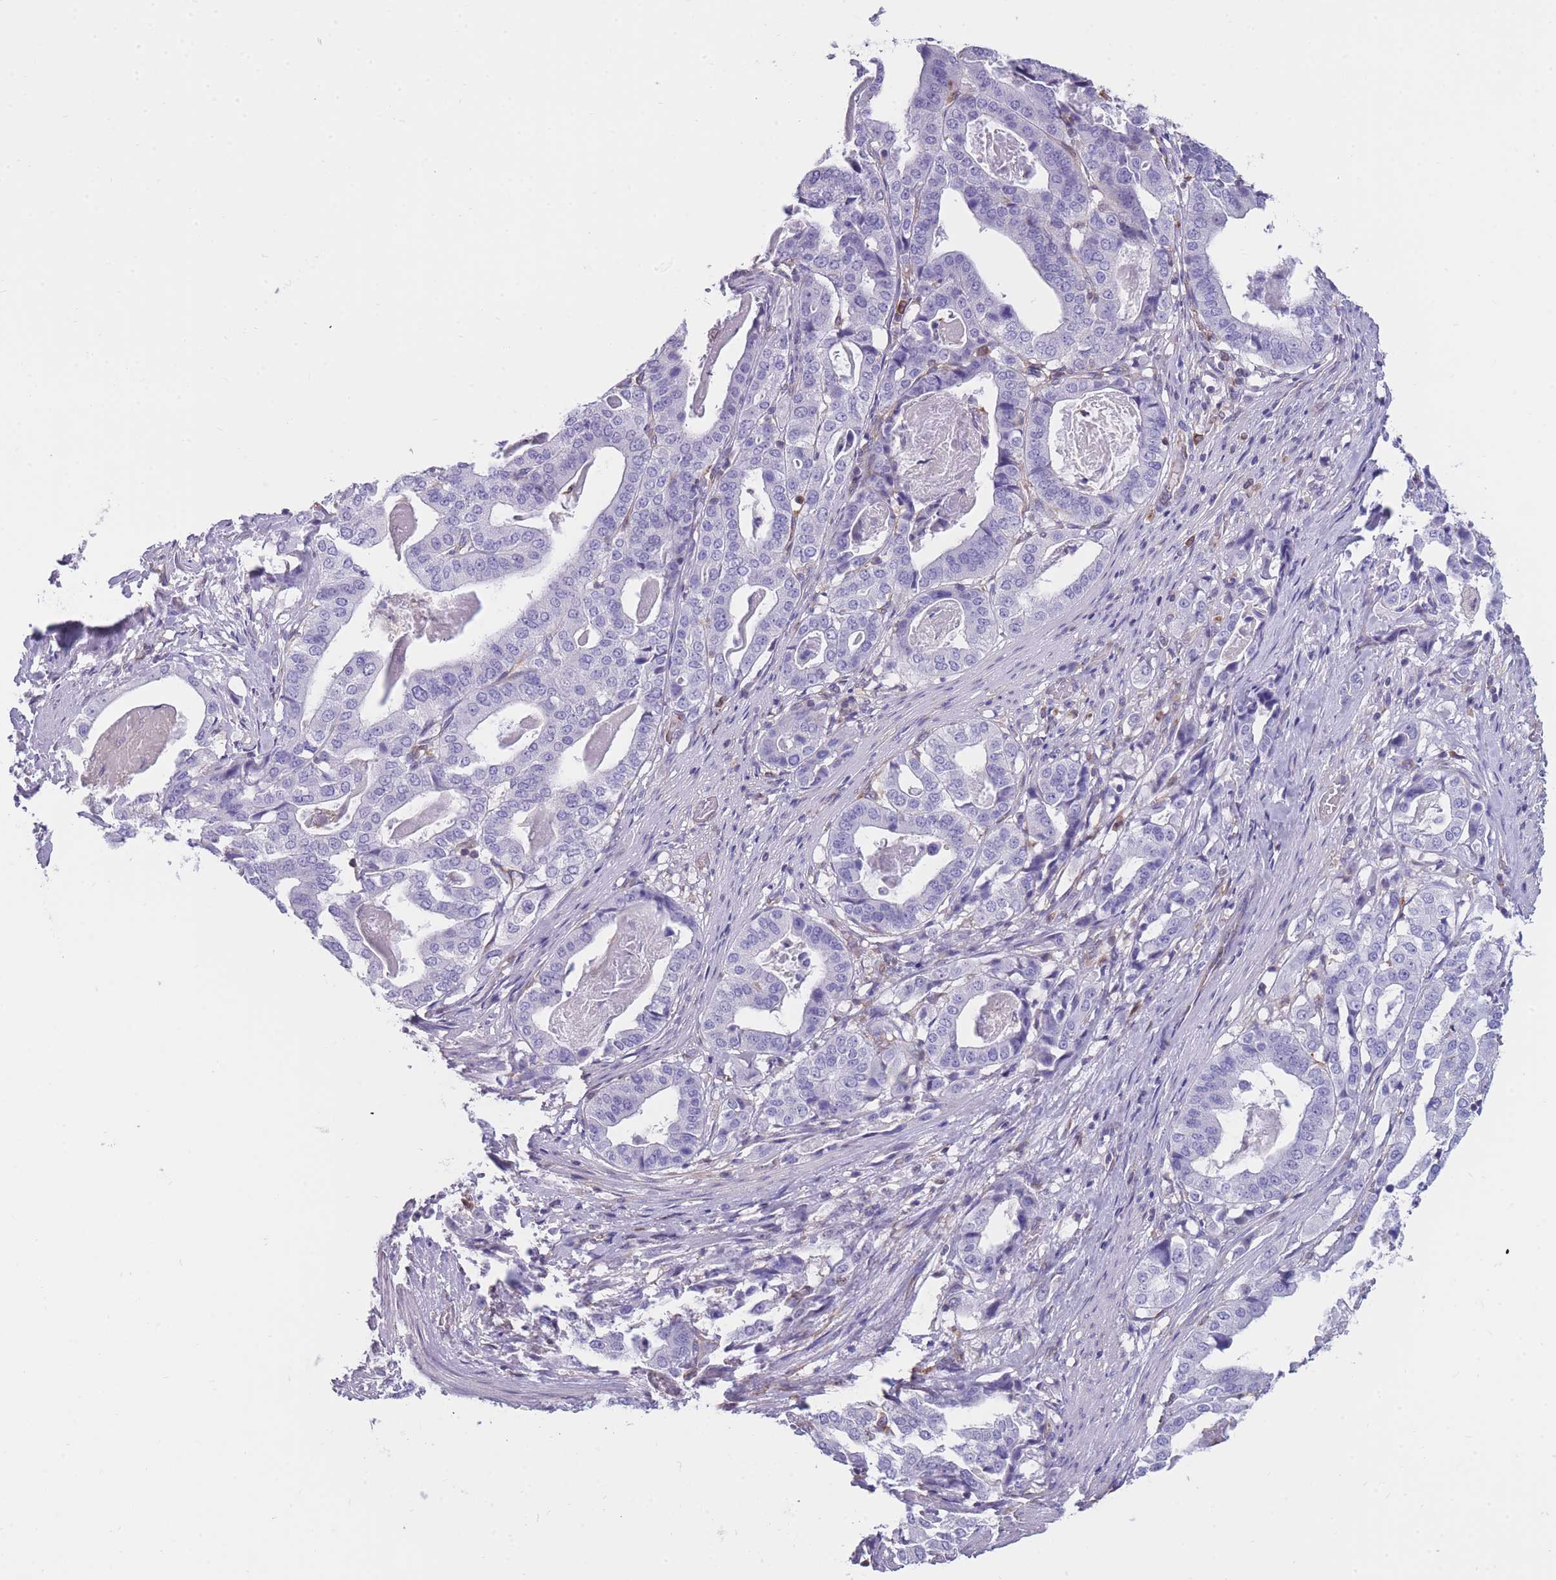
{"staining": {"intensity": "negative", "quantity": "none", "location": "none"}, "tissue": "stomach cancer", "cell_type": "Tumor cells", "image_type": "cancer", "snomed": [{"axis": "morphology", "description": "Adenocarcinoma, NOS"}, {"axis": "topography", "description": "Stomach"}], "caption": "Stomach cancer (adenocarcinoma) was stained to show a protein in brown. There is no significant expression in tumor cells.", "gene": "ZNF662", "patient": {"sex": "male", "age": 48}}